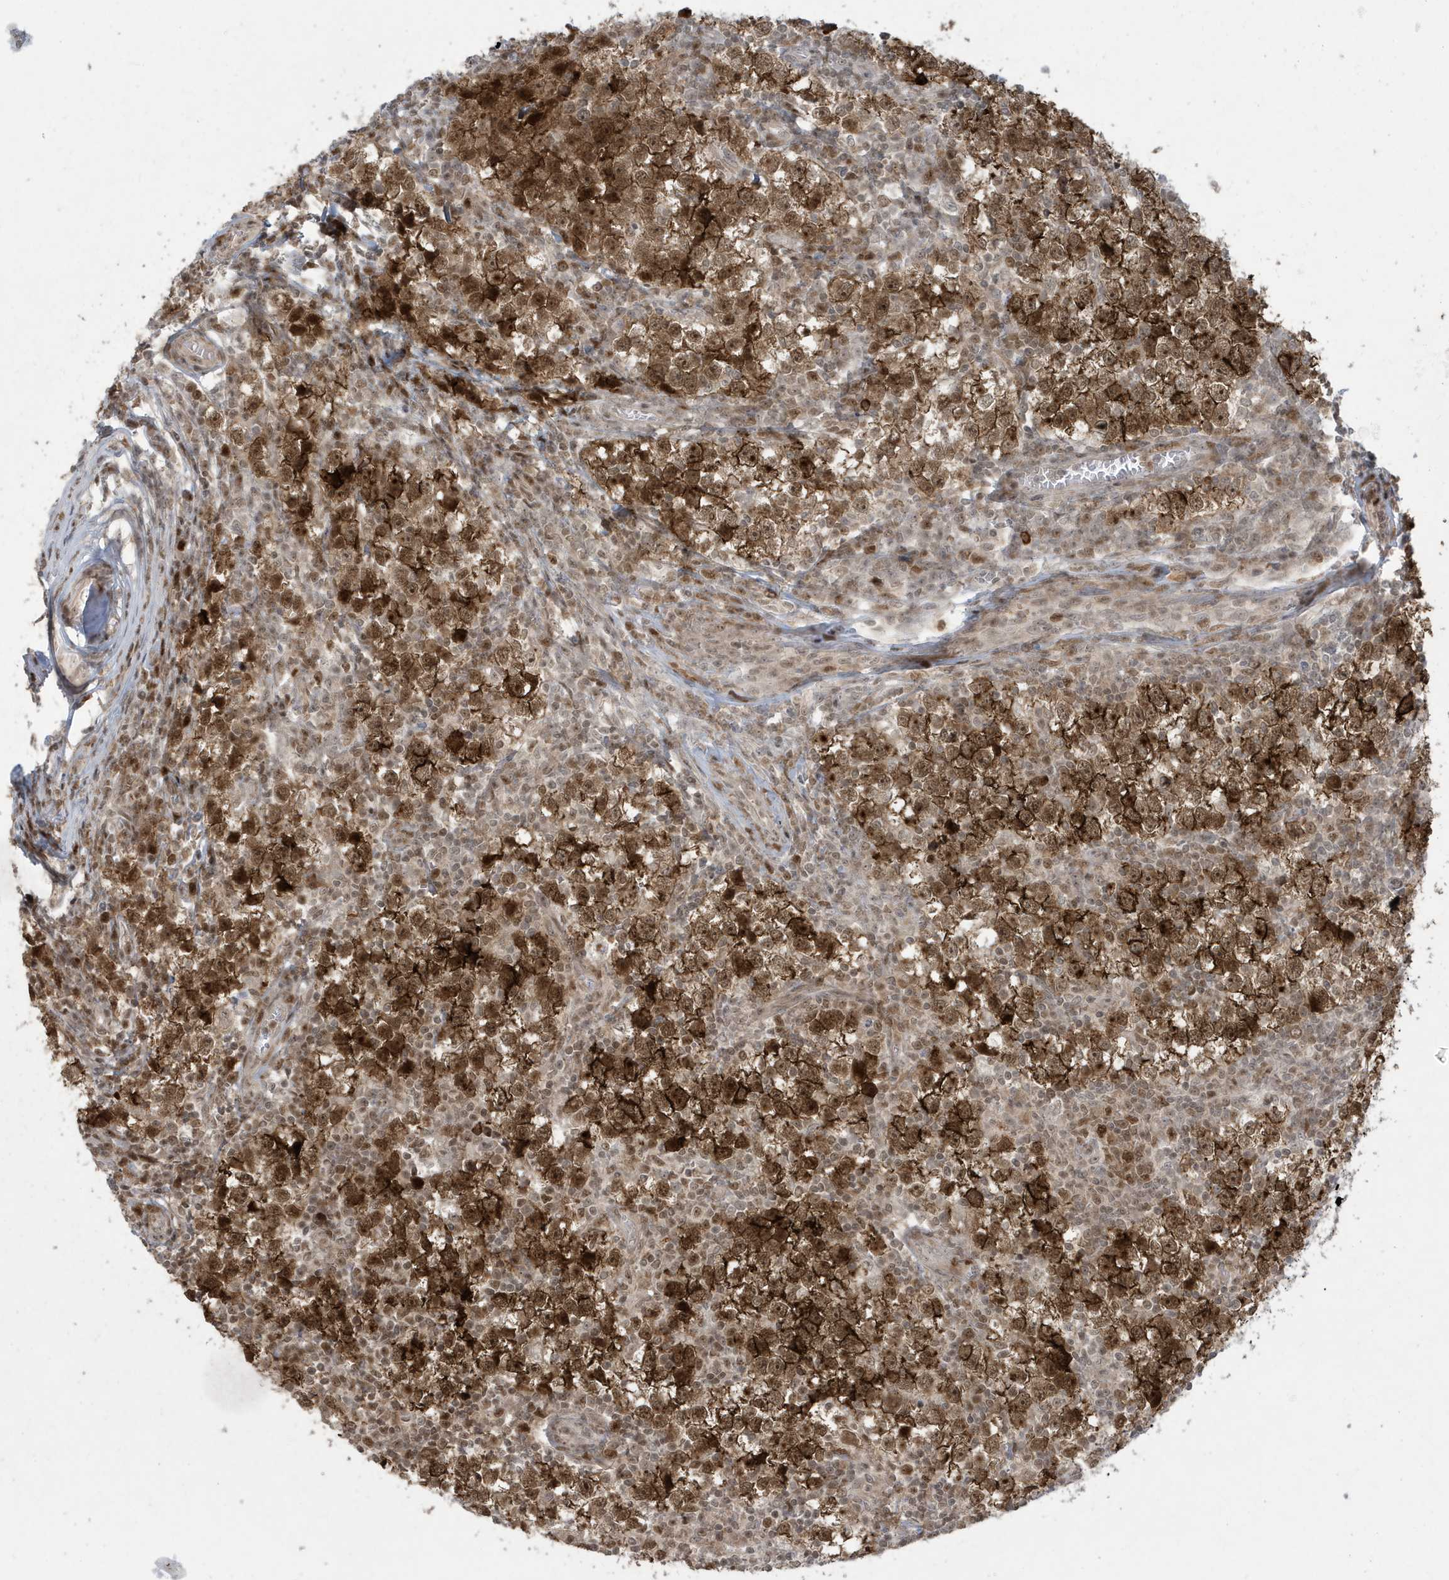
{"staining": {"intensity": "strong", "quantity": ">75%", "location": "cytoplasmic/membranous,nuclear"}, "tissue": "testis cancer", "cell_type": "Tumor cells", "image_type": "cancer", "snomed": [{"axis": "morphology", "description": "Seminoma, NOS"}, {"axis": "topography", "description": "Testis"}], "caption": "Testis seminoma stained with a protein marker demonstrates strong staining in tumor cells.", "gene": "C1orf52", "patient": {"sex": "male", "age": 65}}